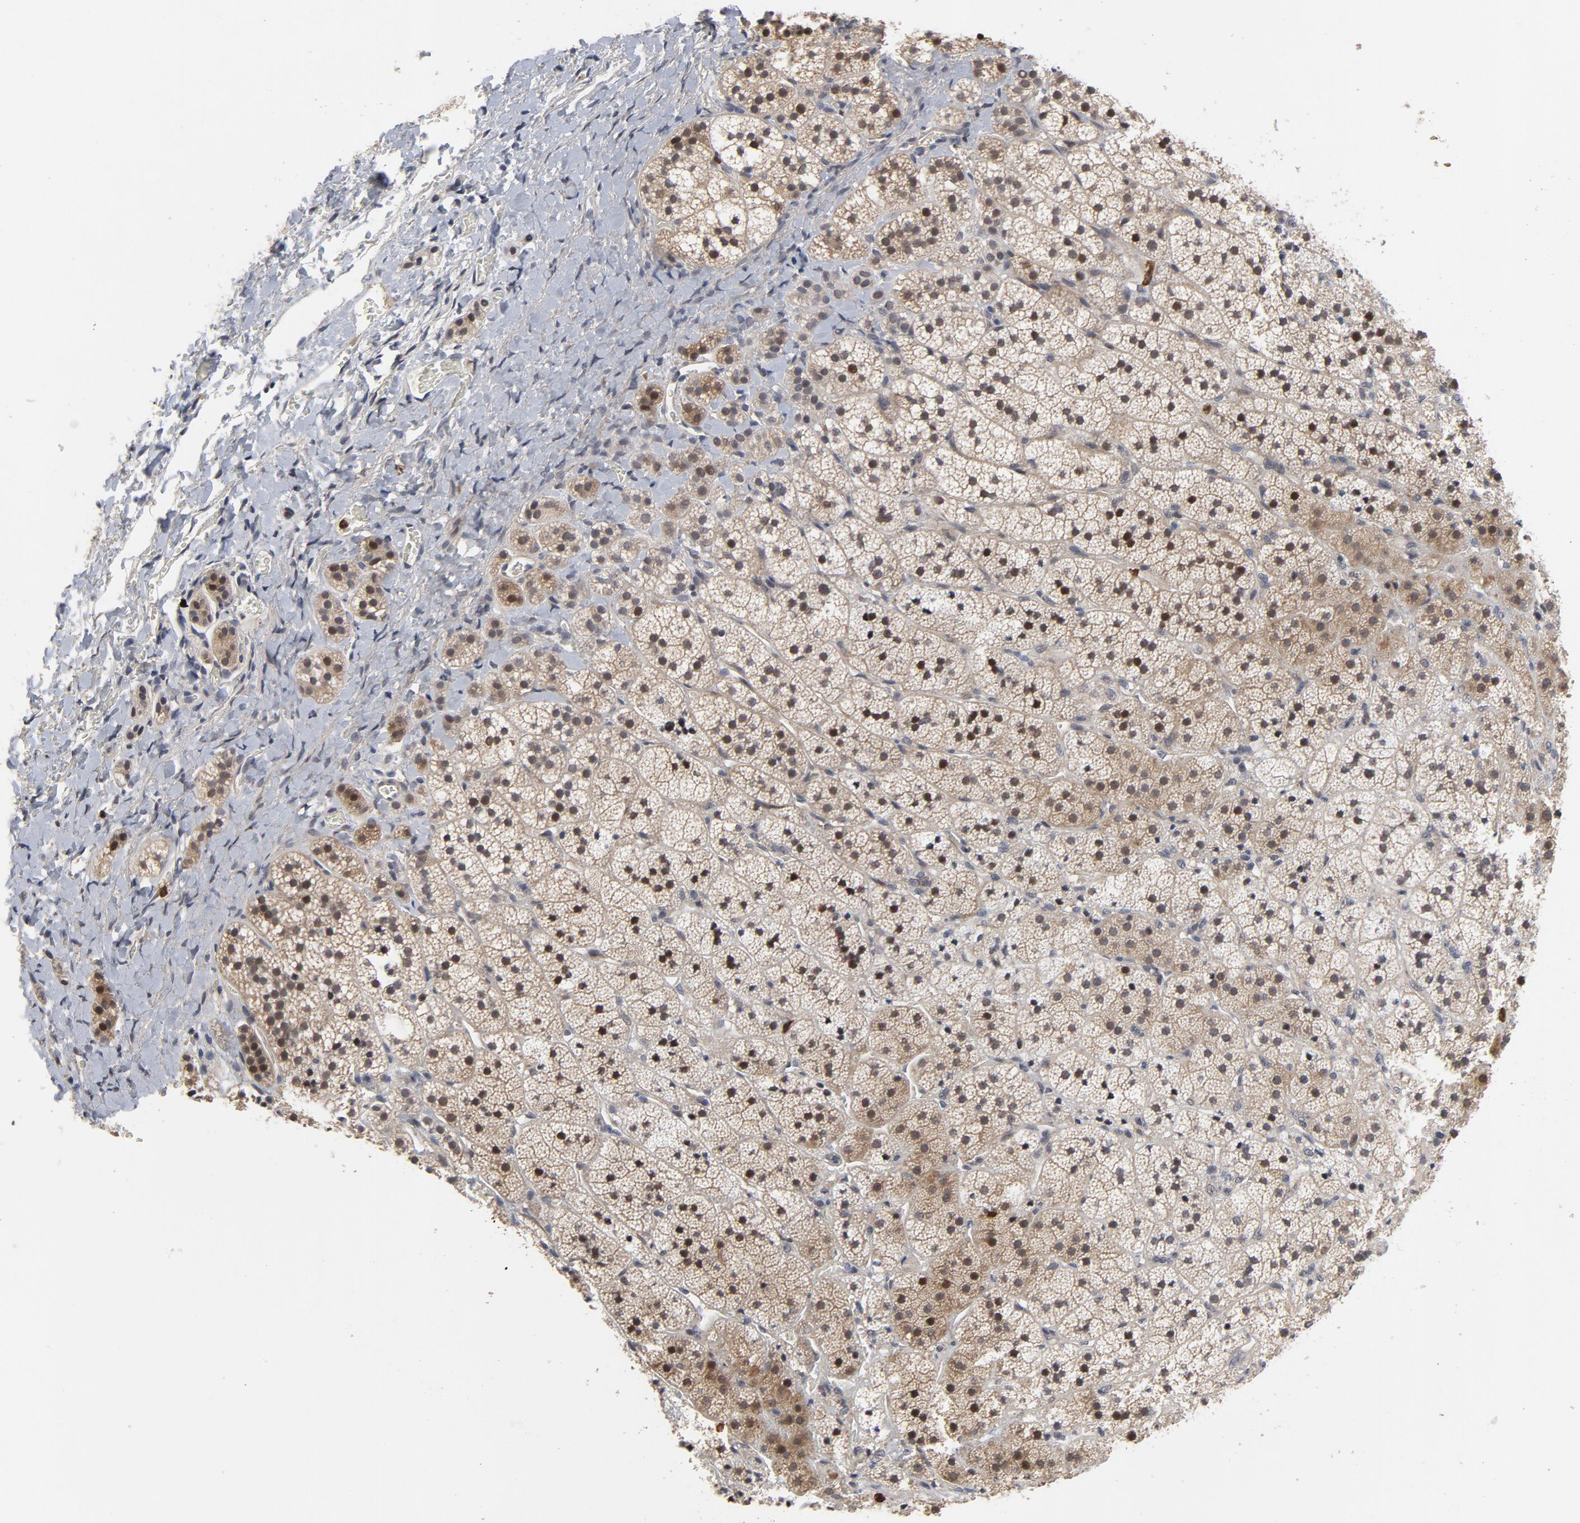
{"staining": {"intensity": "weak", "quantity": "<25%", "location": "cytoplasmic/membranous"}, "tissue": "adrenal gland", "cell_type": "Glandular cells", "image_type": "normal", "snomed": [{"axis": "morphology", "description": "Normal tissue, NOS"}, {"axis": "topography", "description": "Adrenal gland"}], "caption": "DAB (3,3'-diaminobenzidine) immunohistochemical staining of unremarkable human adrenal gland demonstrates no significant positivity in glandular cells.", "gene": "RTL5", "patient": {"sex": "female", "age": 44}}